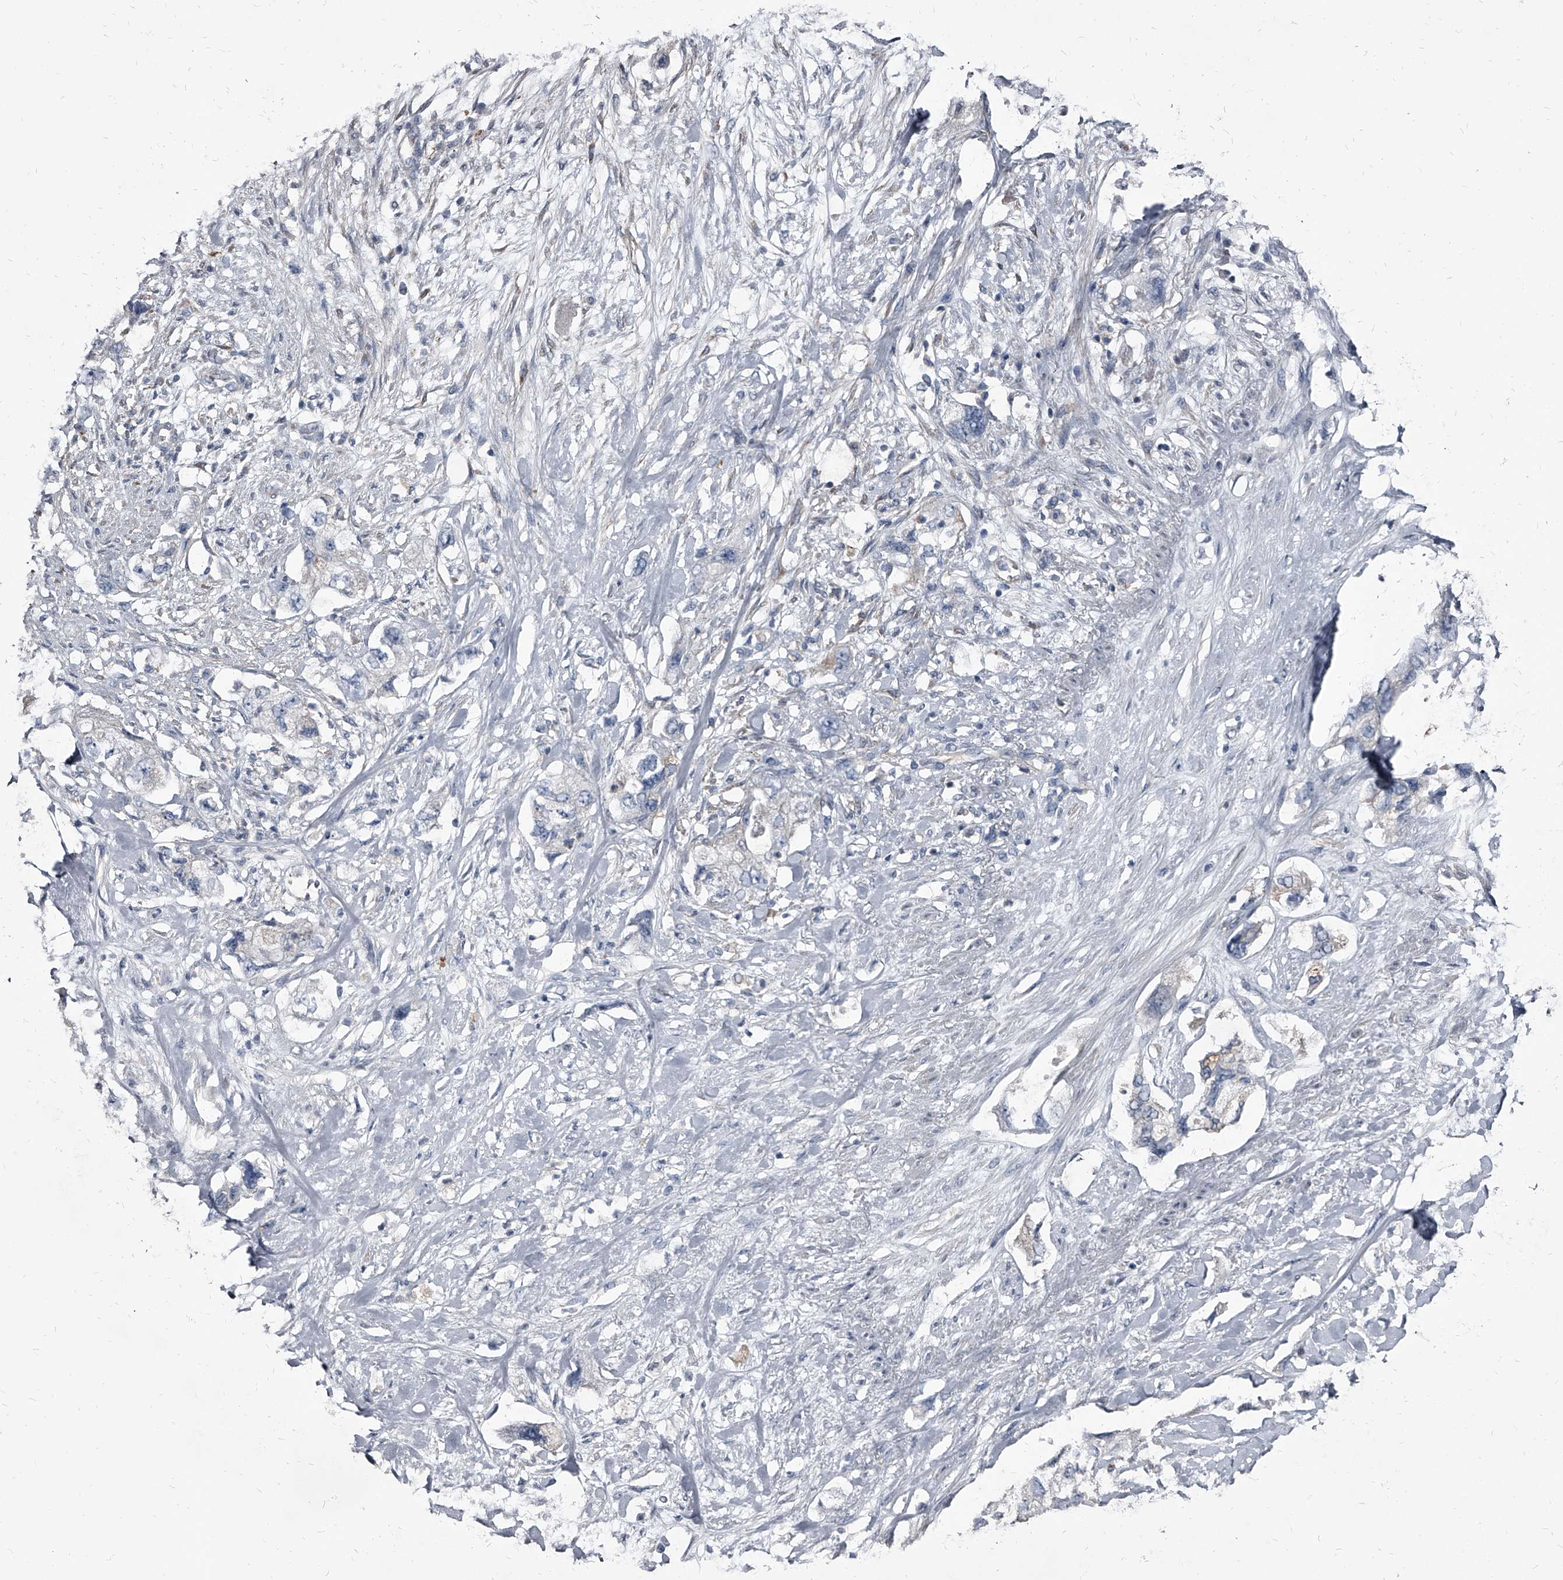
{"staining": {"intensity": "negative", "quantity": "none", "location": "none"}, "tissue": "pancreatic cancer", "cell_type": "Tumor cells", "image_type": "cancer", "snomed": [{"axis": "morphology", "description": "Adenocarcinoma, NOS"}, {"axis": "topography", "description": "Pancreas"}], "caption": "Immunohistochemistry (IHC) of human adenocarcinoma (pancreatic) reveals no expression in tumor cells.", "gene": "PGLYRP3", "patient": {"sex": "female", "age": 73}}